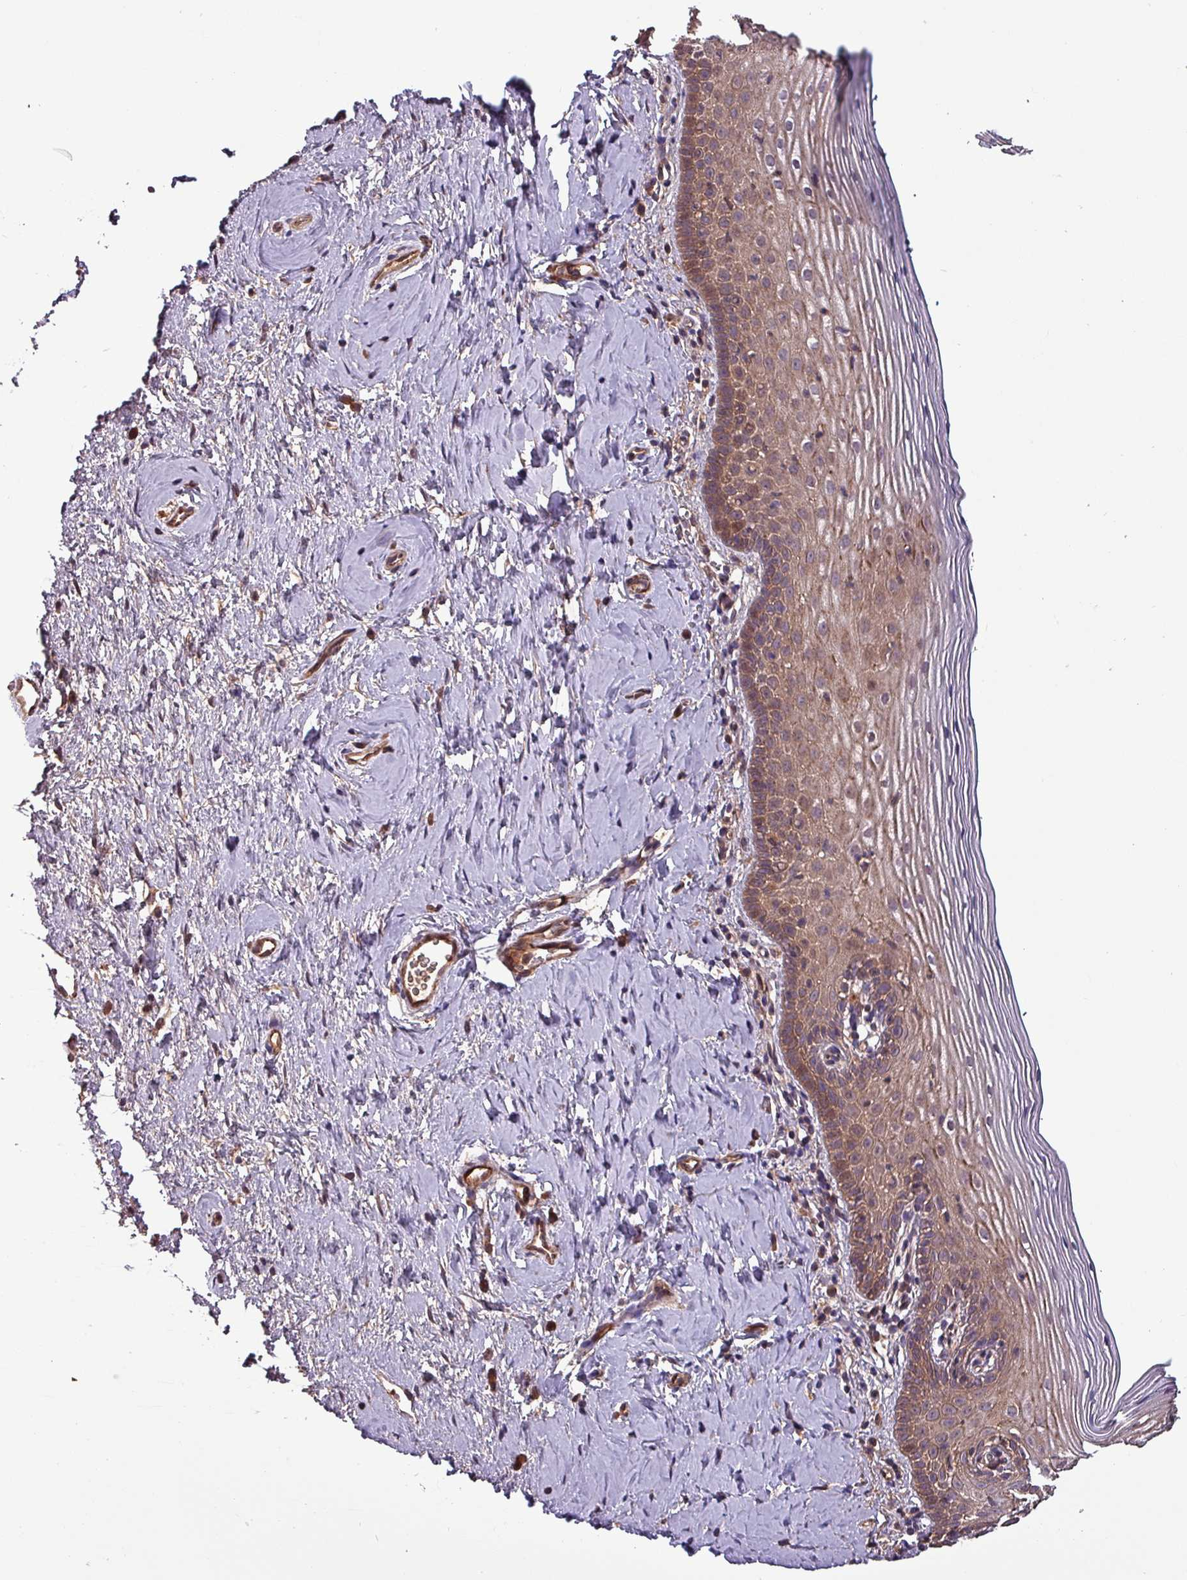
{"staining": {"intensity": "moderate", "quantity": ">75%", "location": "cytoplasmic/membranous"}, "tissue": "cervix", "cell_type": "Glandular cells", "image_type": "normal", "snomed": [{"axis": "morphology", "description": "Normal tissue, NOS"}, {"axis": "topography", "description": "Cervix"}], "caption": "Protein staining reveals moderate cytoplasmic/membranous expression in approximately >75% of glandular cells in normal cervix.", "gene": "PAFAH1B2", "patient": {"sex": "female", "age": 44}}